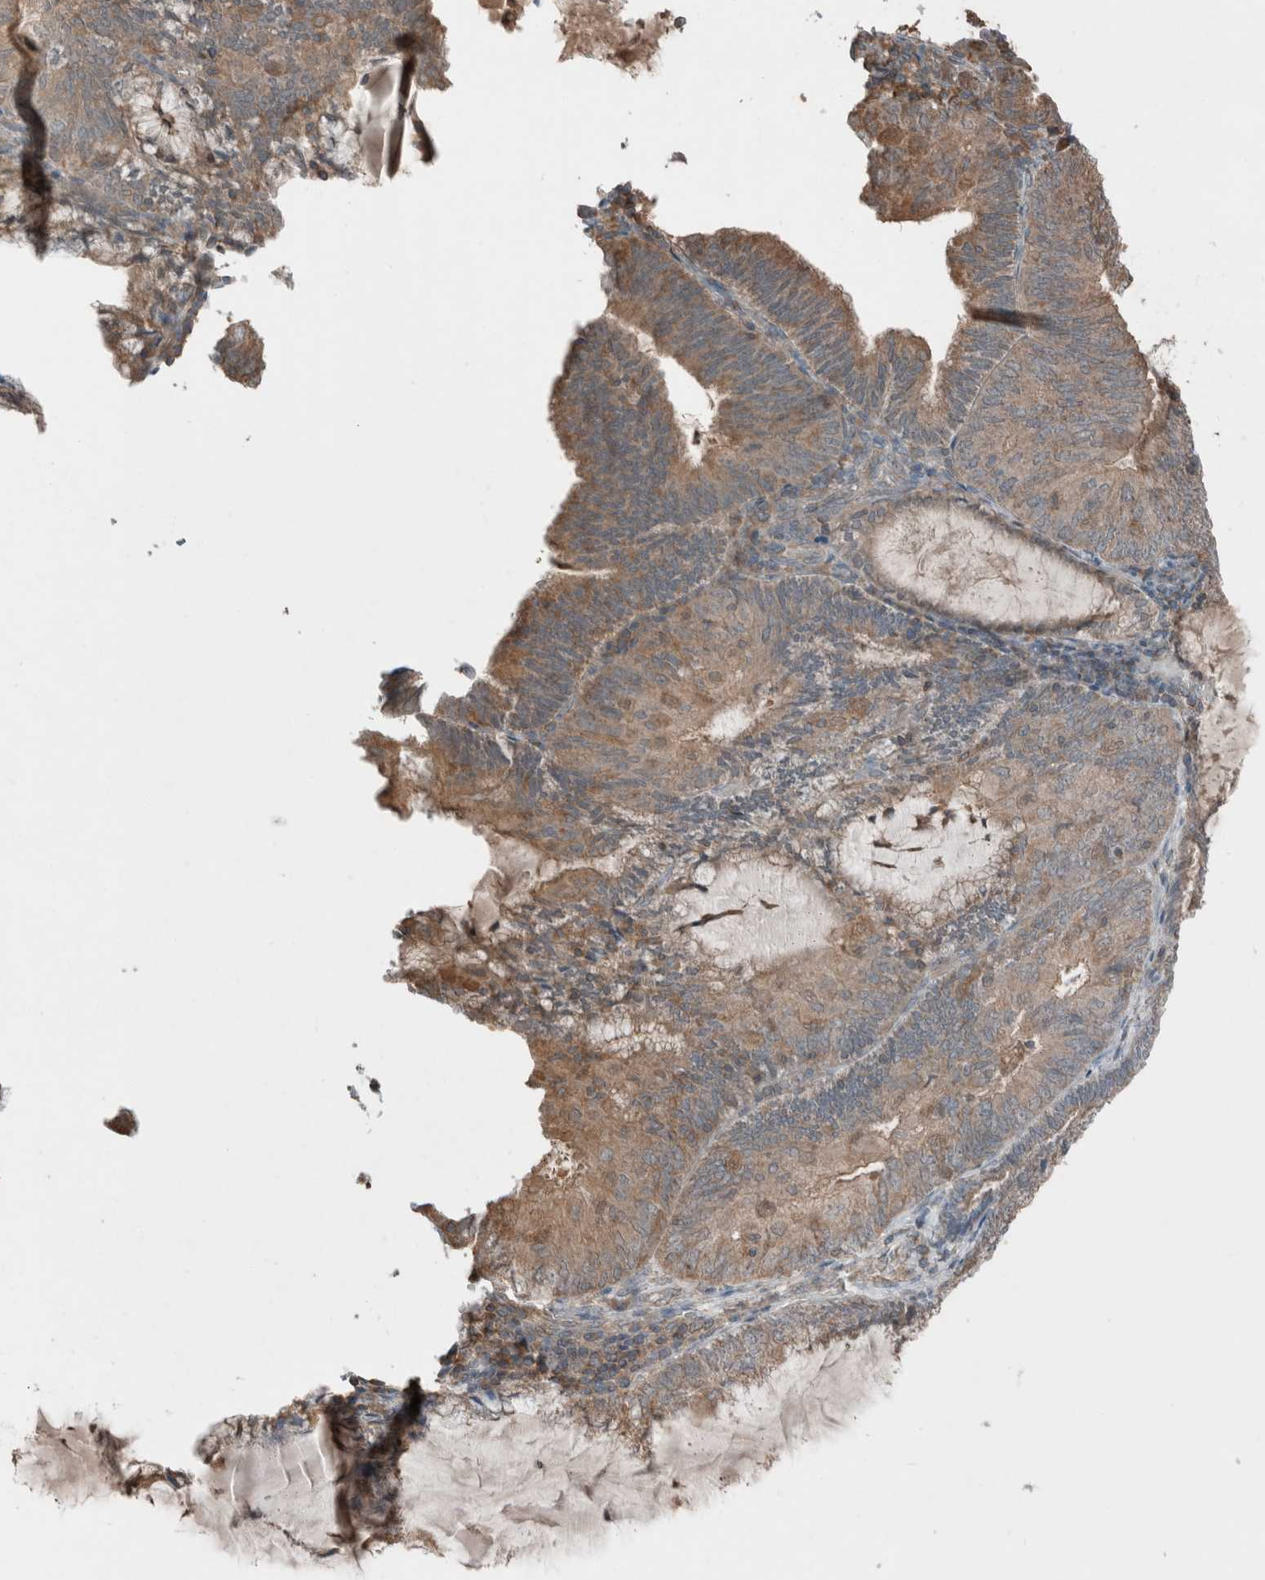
{"staining": {"intensity": "moderate", "quantity": "25%-75%", "location": "cytoplasmic/membranous"}, "tissue": "endometrial cancer", "cell_type": "Tumor cells", "image_type": "cancer", "snomed": [{"axis": "morphology", "description": "Adenocarcinoma, NOS"}, {"axis": "topography", "description": "Endometrium"}], "caption": "Endometrial cancer (adenocarcinoma) tissue displays moderate cytoplasmic/membranous expression in about 25%-75% of tumor cells, visualized by immunohistochemistry. (brown staining indicates protein expression, while blue staining denotes nuclei).", "gene": "KLK14", "patient": {"sex": "female", "age": 81}}